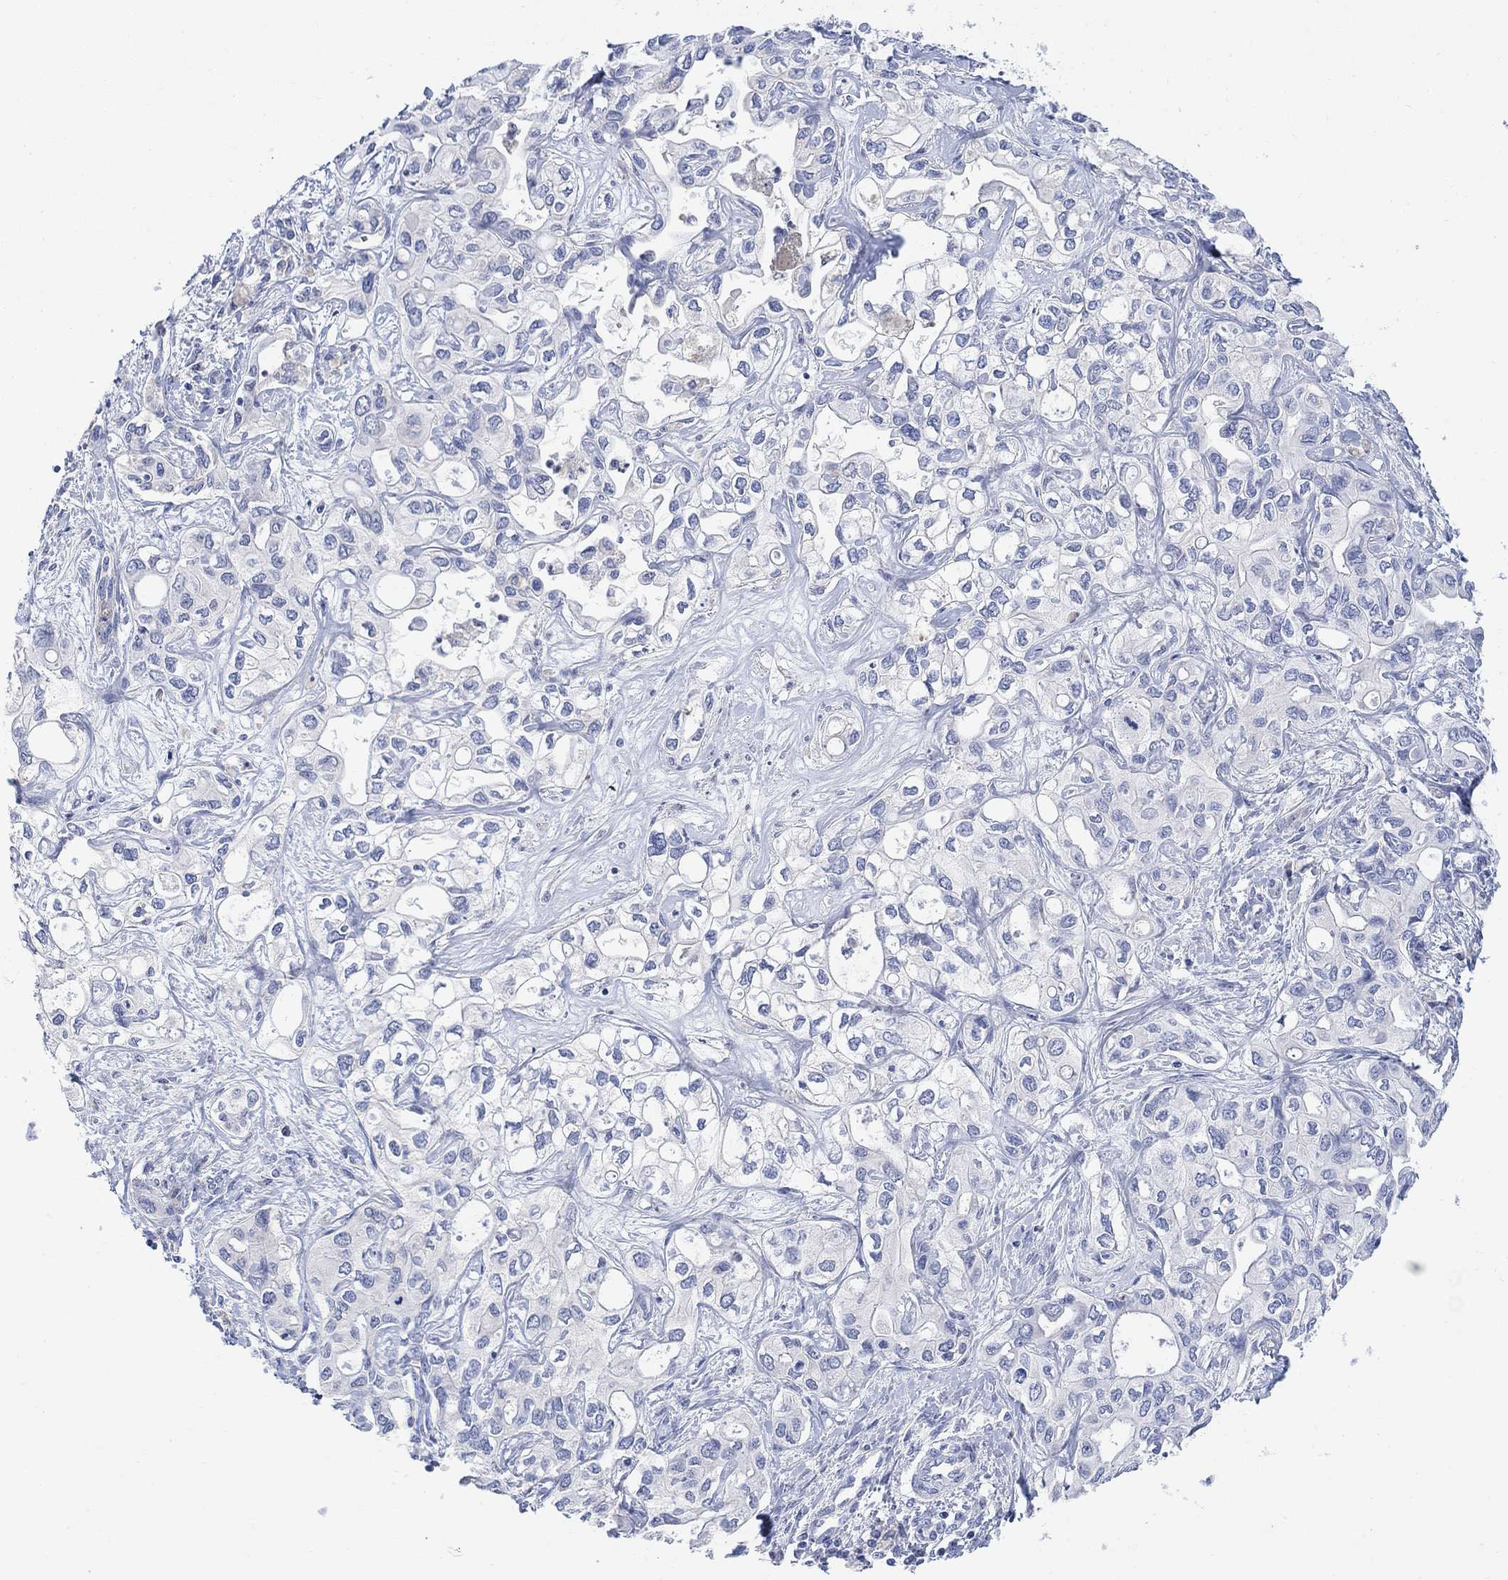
{"staining": {"intensity": "negative", "quantity": "none", "location": "none"}, "tissue": "liver cancer", "cell_type": "Tumor cells", "image_type": "cancer", "snomed": [{"axis": "morphology", "description": "Cholangiocarcinoma"}, {"axis": "topography", "description": "Liver"}], "caption": "The photomicrograph demonstrates no significant positivity in tumor cells of liver cancer (cholangiocarcinoma).", "gene": "FBP2", "patient": {"sex": "female", "age": 64}}